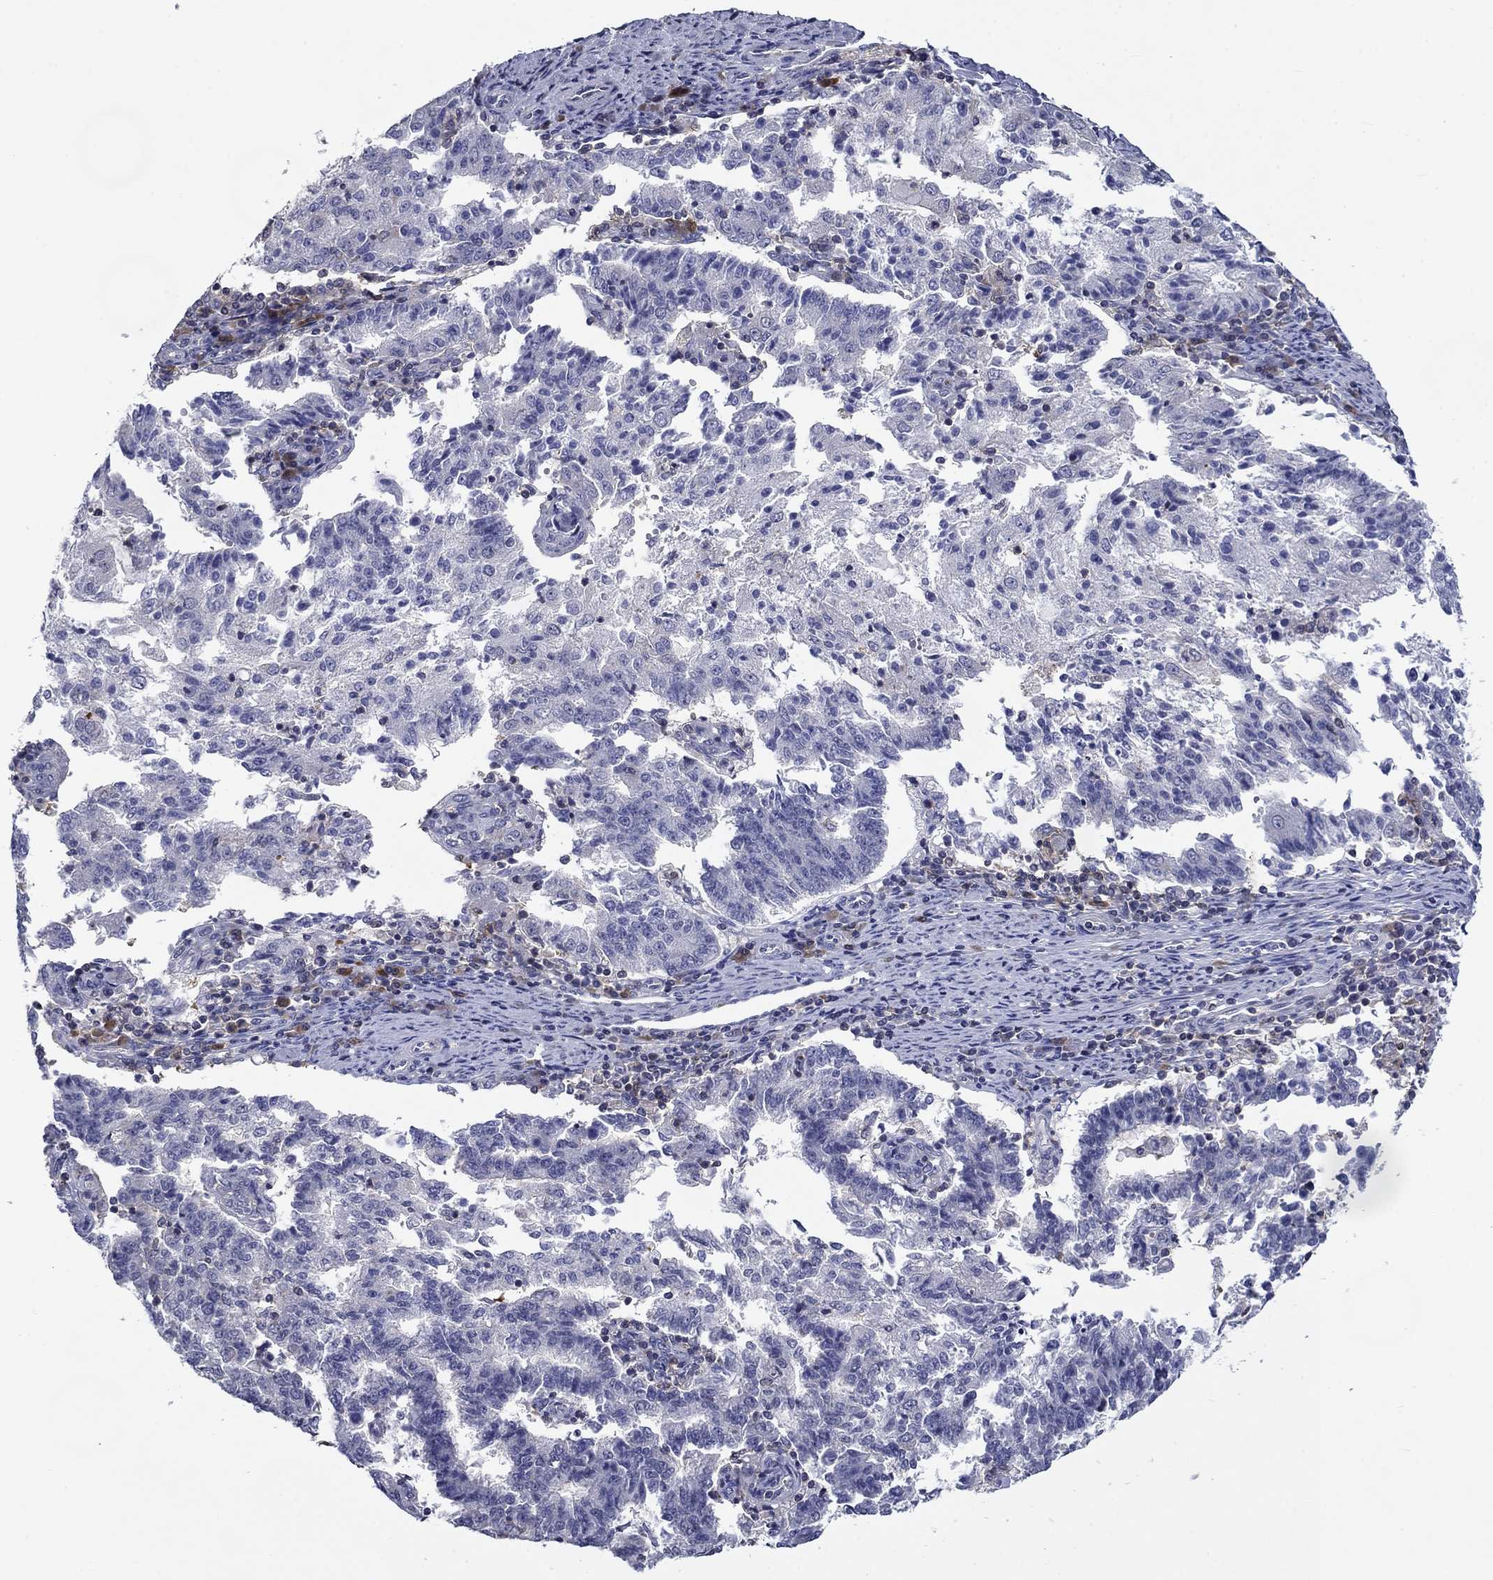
{"staining": {"intensity": "negative", "quantity": "none", "location": "none"}, "tissue": "endometrial cancer", "cell_type": "Tumor cells", "image_type": "cancer", "snomed": [{"axis": "morphology", "description": "Adenocarcinoma, NOS"}, {"axis": "topography", "description": "Endometrium"}], "caption": "Protein analysis of endometrial adenocarcinoma displays no significant expression in tumor cells.", "gene": "POU2F2", "patient": {"sex": "female", "age": 82}}